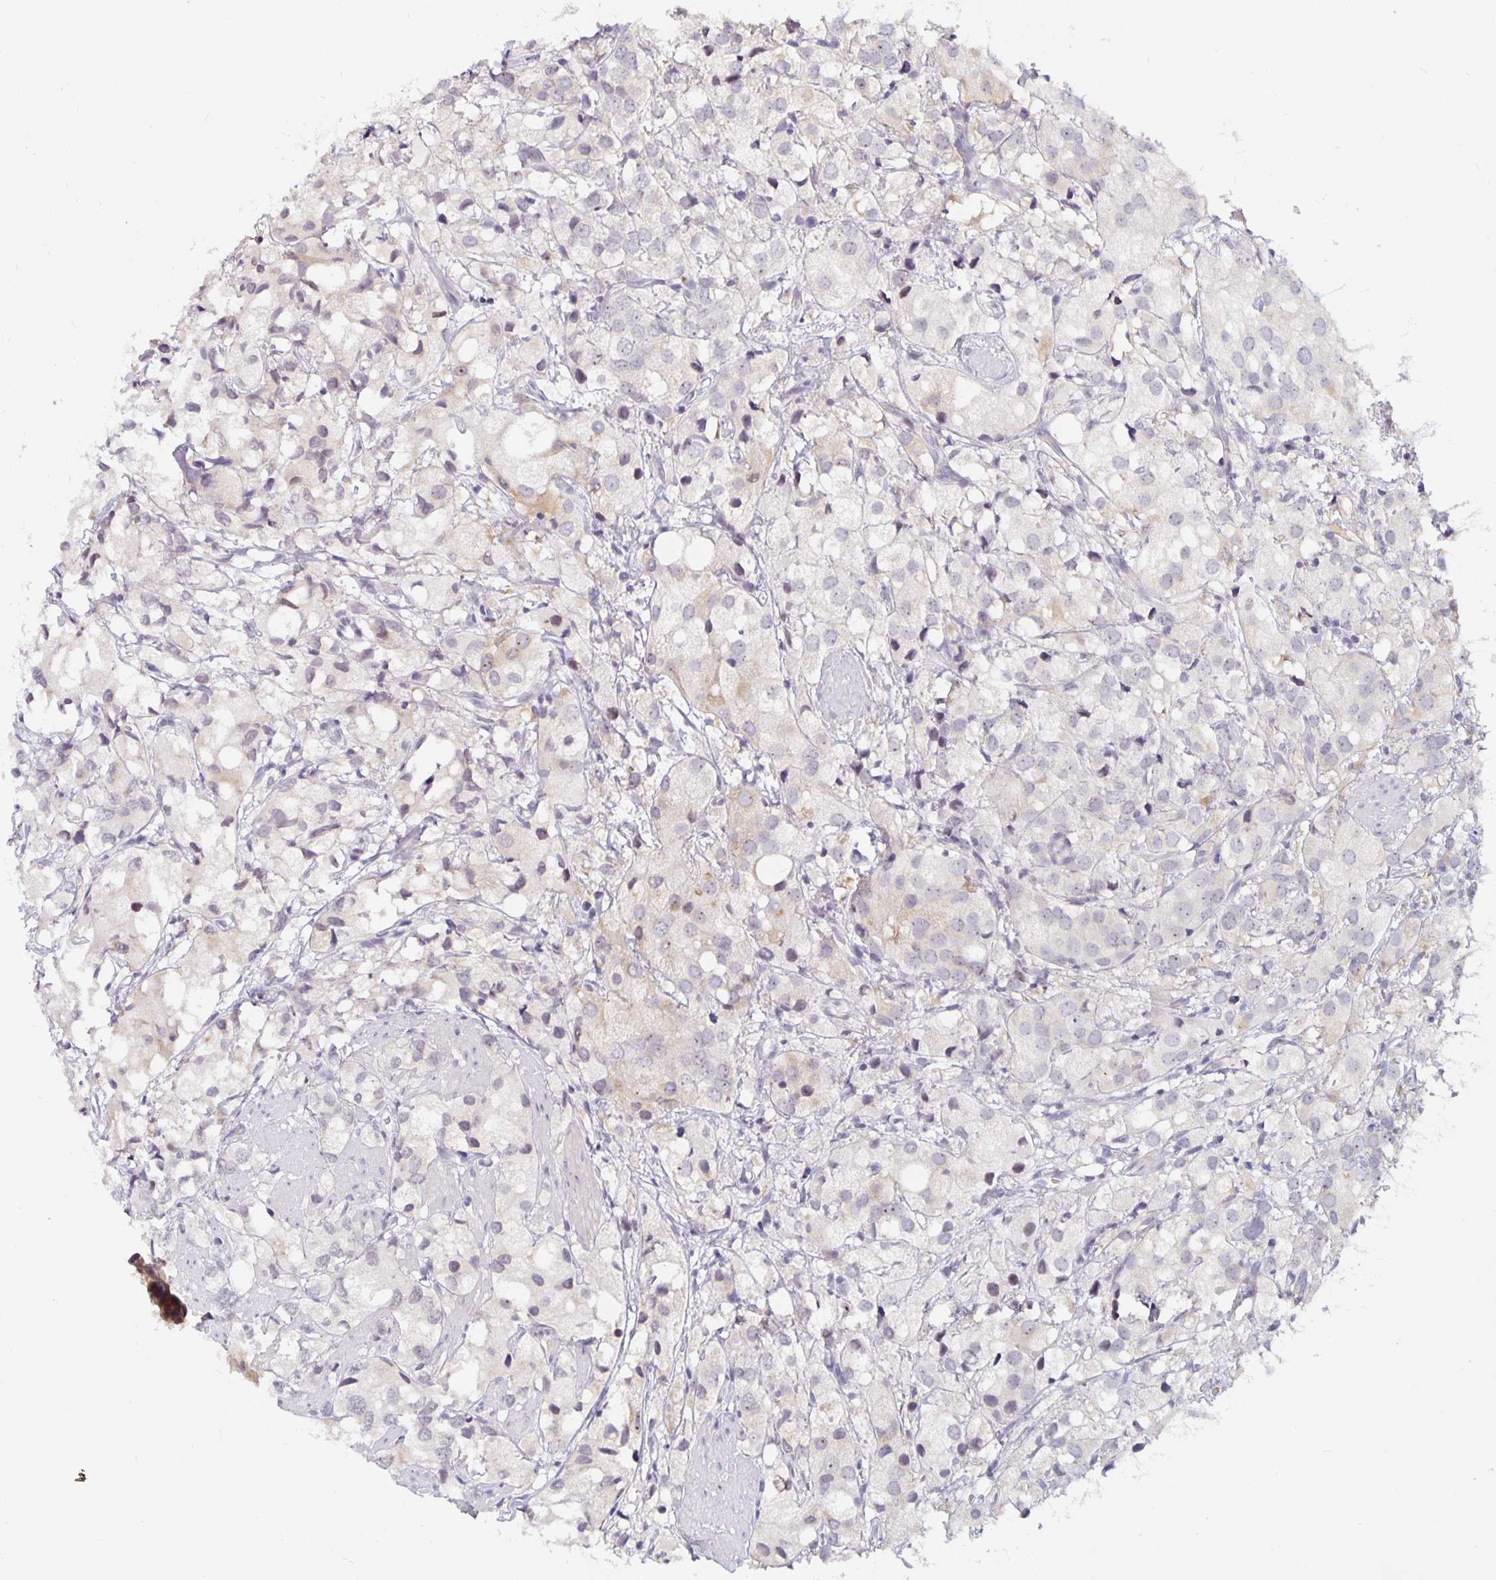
{"staining": {"intensity": "weak", "quantity": "<25%", "location": "nuclear"}, "tissue": "prostate cancer", "cell_type": "Tumor cells", "image_type": "cancer", "snomed": [{"axis": "morphology", "description": "Adenocarcinoma, High grade"}, {"axis": "topography", "description": "Prostate"}], "caption": "DAB immunohistochemical staining of human prostate cancer (adenocarcinoma (high-grade)) demonstrates no significant staining in tumor cells.", "gene": "NUP85", "patient": {"sex": "male", "age": 86}}